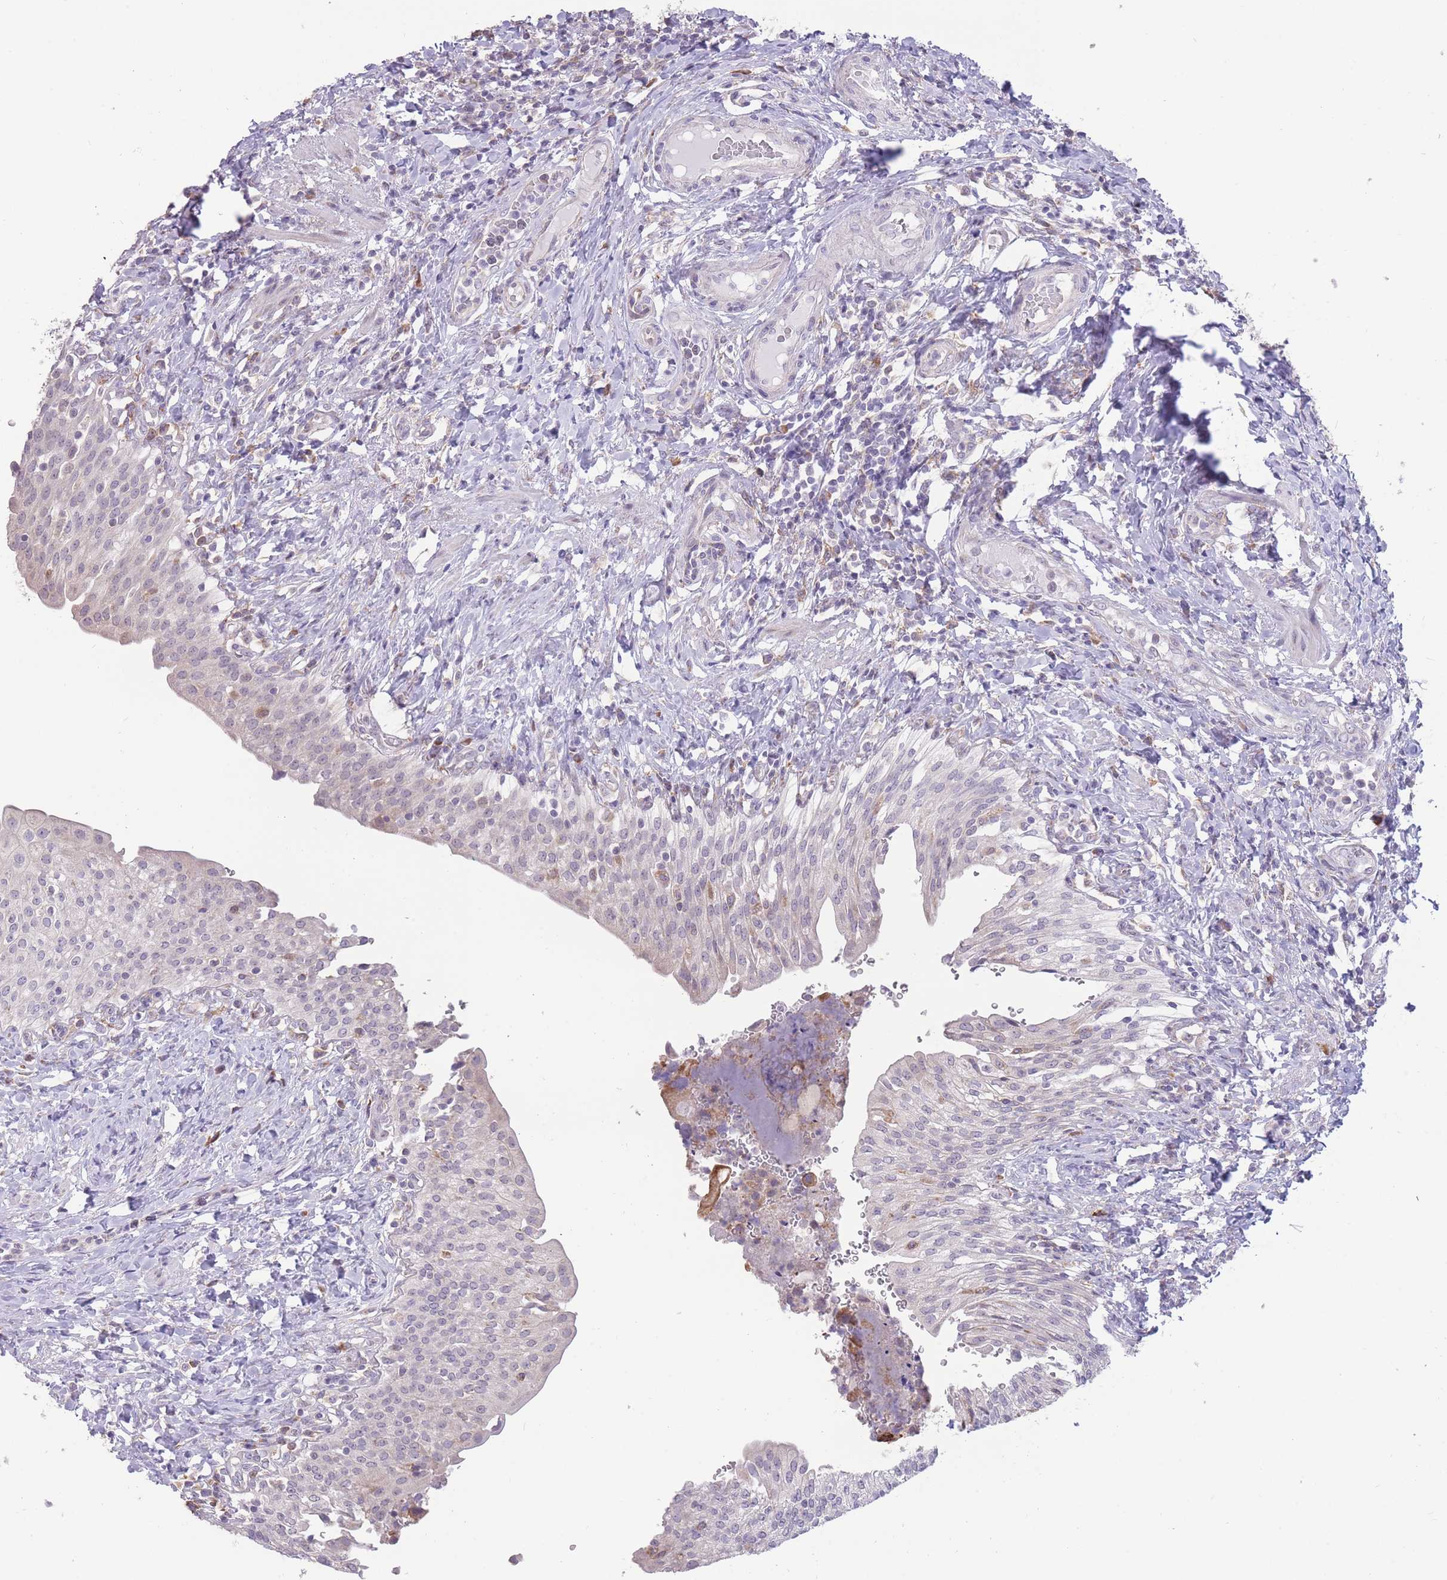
{"staining": {"intensity": "negative", "quantity": "none", "location": "none"}, "tissue": "urinary bladder", "cell_type": "Urothelial cells", "image_type": "normal", "snomed": [{"axis": "morphology", "description": "Normal tissue, NOS"}, {"axis": "morphology", "description": "Inflammation, NOS"}, {"axis": "topography", "description": "Urinary bladder"}], "caption": "This histopathology image is of normal urinary bladder stained with immunohistochemistry (IHC) to label a protein in brown with the nuclei are counter-stained blue. There is no positivity in urothelial cells.", "gene": "TRAPPC5", "patient": {"sex": "male", "age": 64}}